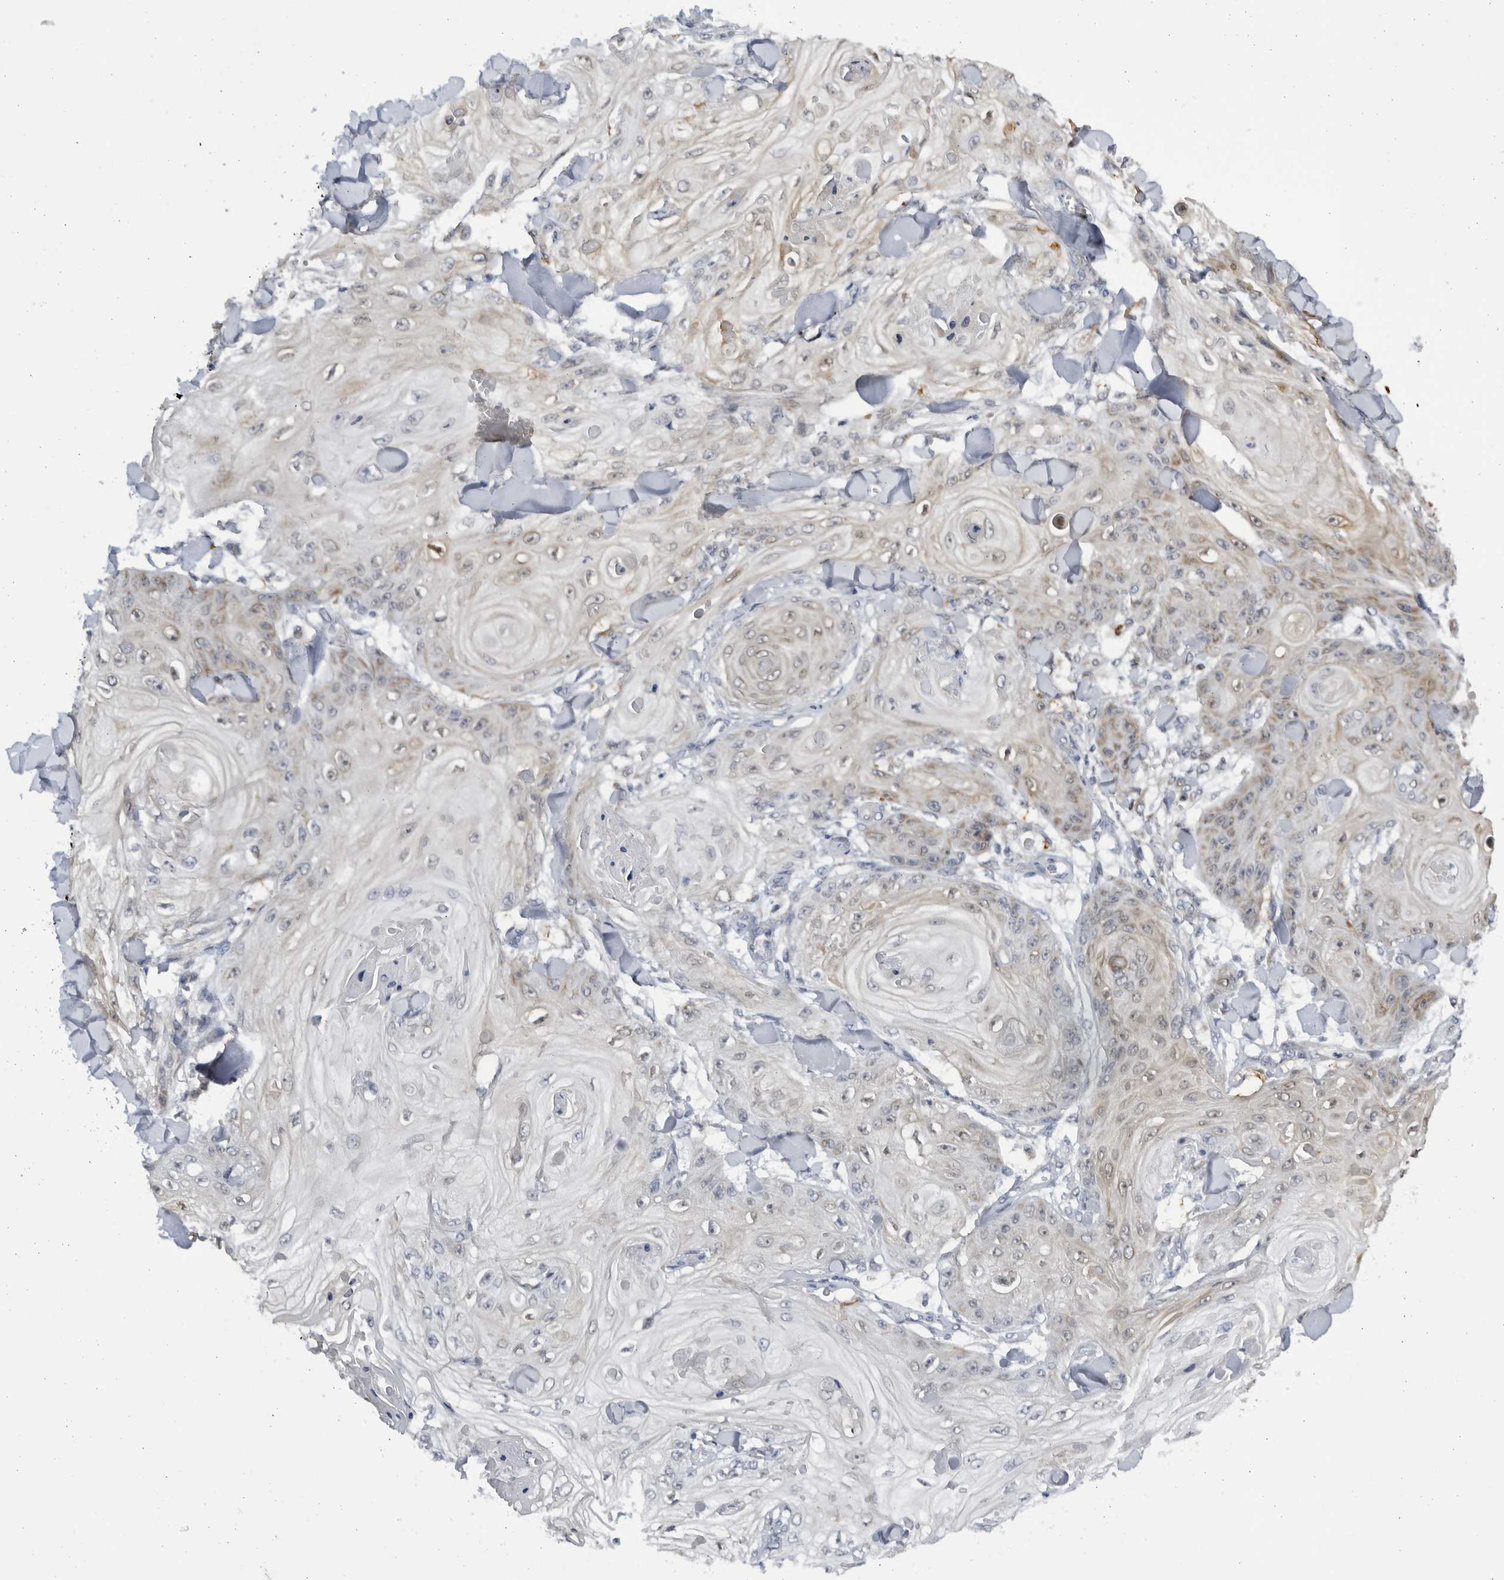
{"staining": {"intensity": "weak", "quantity": "25%-75%", "location": "cytoplasmic/membranous"}, "tissue": "skin cancer", "cell_type": "Tumor cells", "image_type": "cancer", "snomed": [{"axis": "morphology", "description": "Squamous cell carcinoma, NOS"}, {"axis": "topography", "description": "Skin"}], "caption": "Human skin squamous cell carcinoma stained with a protein marker reveals weak staining in tumor cells.", "gene": "SLC25A22", "patient": {"sex": "male", "age": 74}}